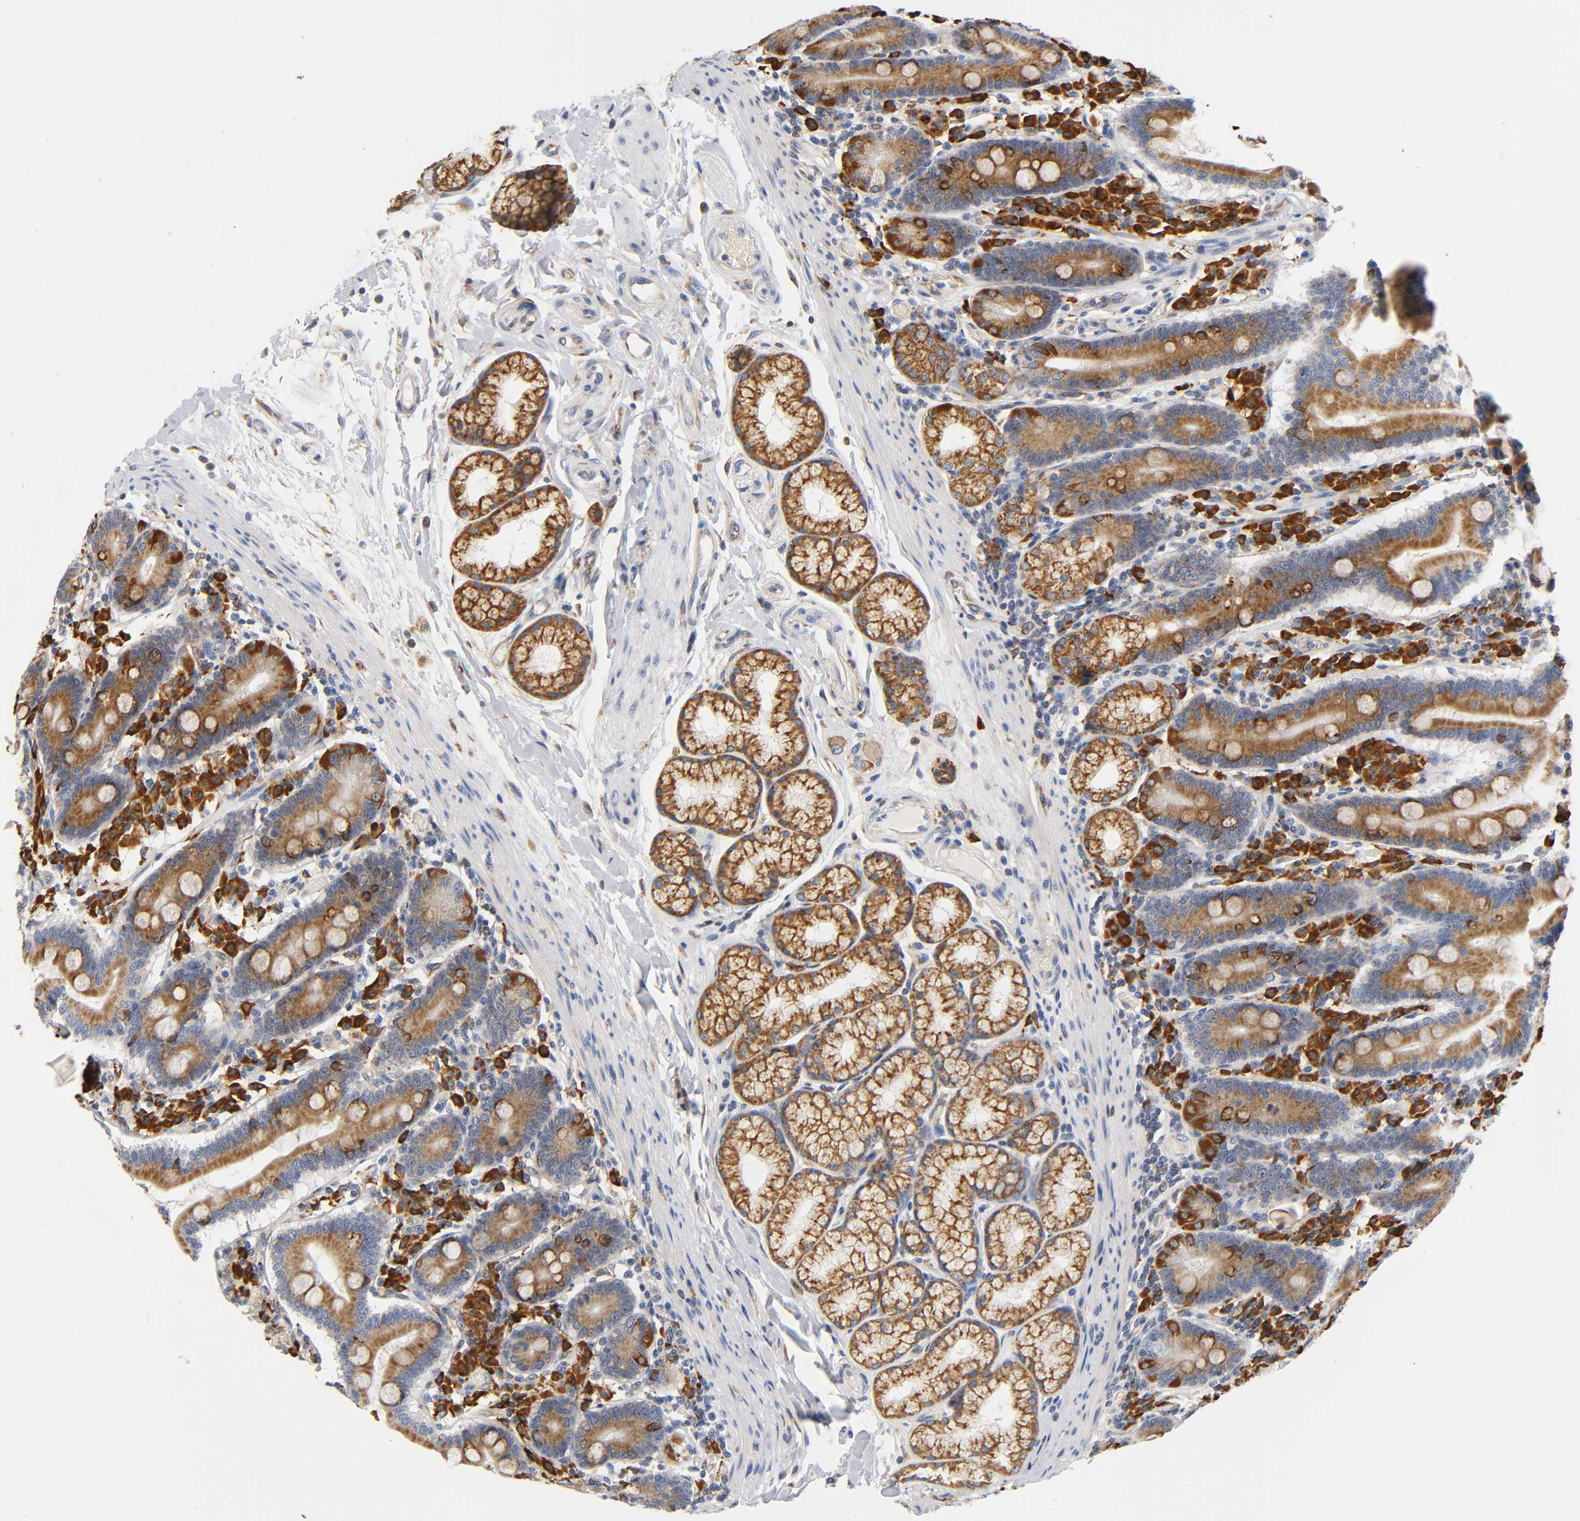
{"staining": {"intensity": "strong", "quantity": ">75%", "location": "cytoplasmic/membranous"}, "tissue": "duodenum", "cell_type": "Glandular cells", "image_type": "normal", "snomed": [{"axis": "morphology", "description": "Normal tissue, NOS"}, {"axis": "topography", "description": "Duodenum"}], "caption": "Duodenum stained for a protein (brown) demonstrates strong cytoplasmic/membranous positive staining in about >75% of glandular cells.", "gene": "UCKL1", "patient": {"sex": "female", "age": 64}}